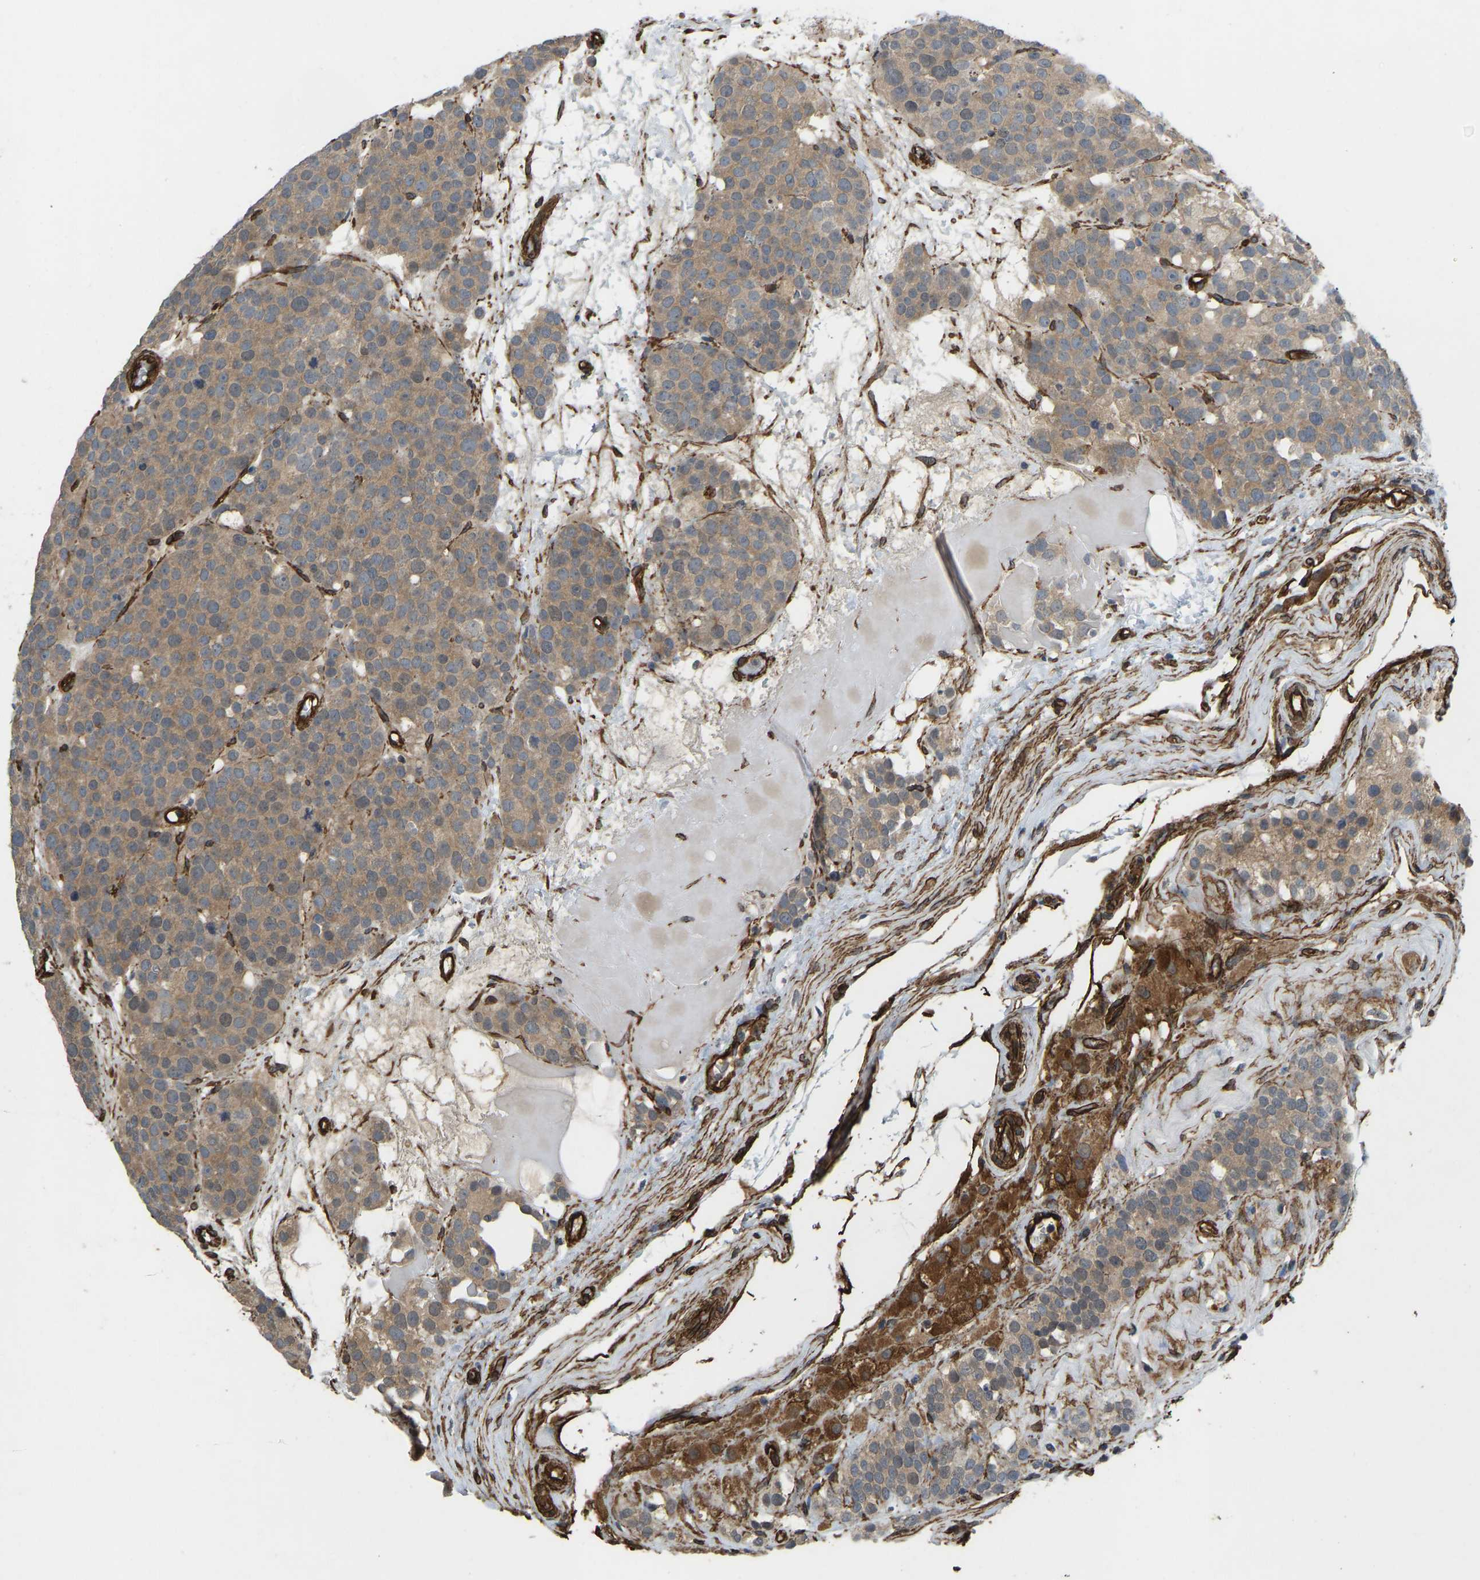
{"staining": {"intensity": "moderate", "quantity": ">75%", "location": "cytoplasmic/membranous"}, "tissue": "testis cancer", "cell_type": "Tumor cells", "image_type": "cancer", "snomed": [{"axis": "morphology", "description": "Seminoma, NOS"}, {"axis": "topography", "description": "Testis"}], "caption": "This is an image of immunohistochemistry (IHC) staining of testis cancer, which shows moderate expression in the cytoplasmic/membranous of tumor cells.", "gene": "NMB", "patient": {"sex": "male", "age": 71}}